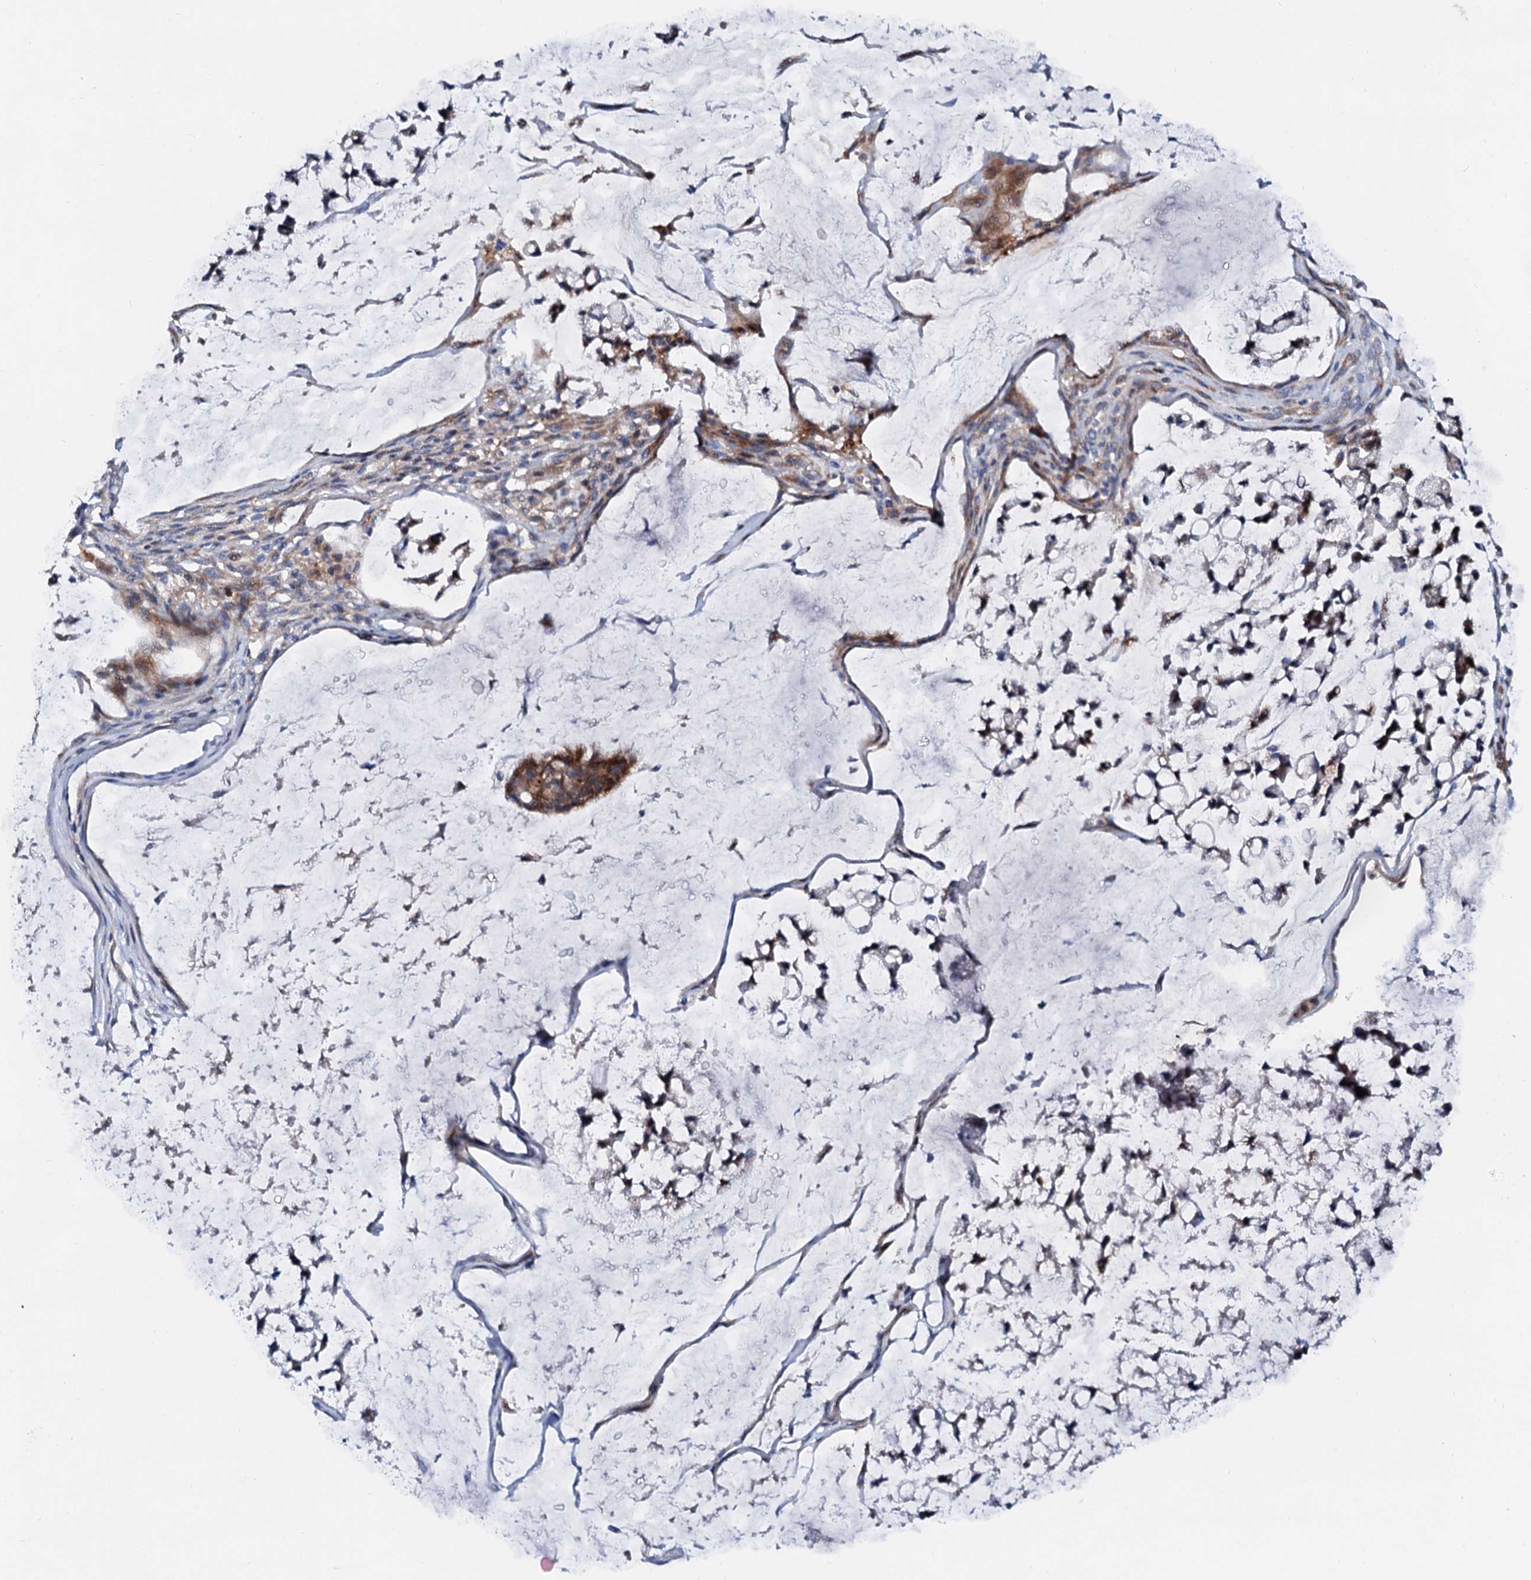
{"staining": {"intensity": "moderate", "quantity": ">75%", "location": "cytoplasmic/membranous"}, "tissue": "stomach cancer", "cell_type": "Tumor cells", "image_type": "cancer", "snomed": [{"axis": "morphology", "description": "Adenocarcinoma, NOS"}, {"axis": "topography", "description": "Stomach, lower"}], "caption": "Moderate cytoplasmic/membranous protein expression is identified in approximately >75% of tumor cells in adenocarcinoma (stomach). Immunohistochemistry stains the protein of interest in brown and the nuclei are stained blue.", "gene": "SLC10A7", "patient": {"sex": "male", "age": 67}}